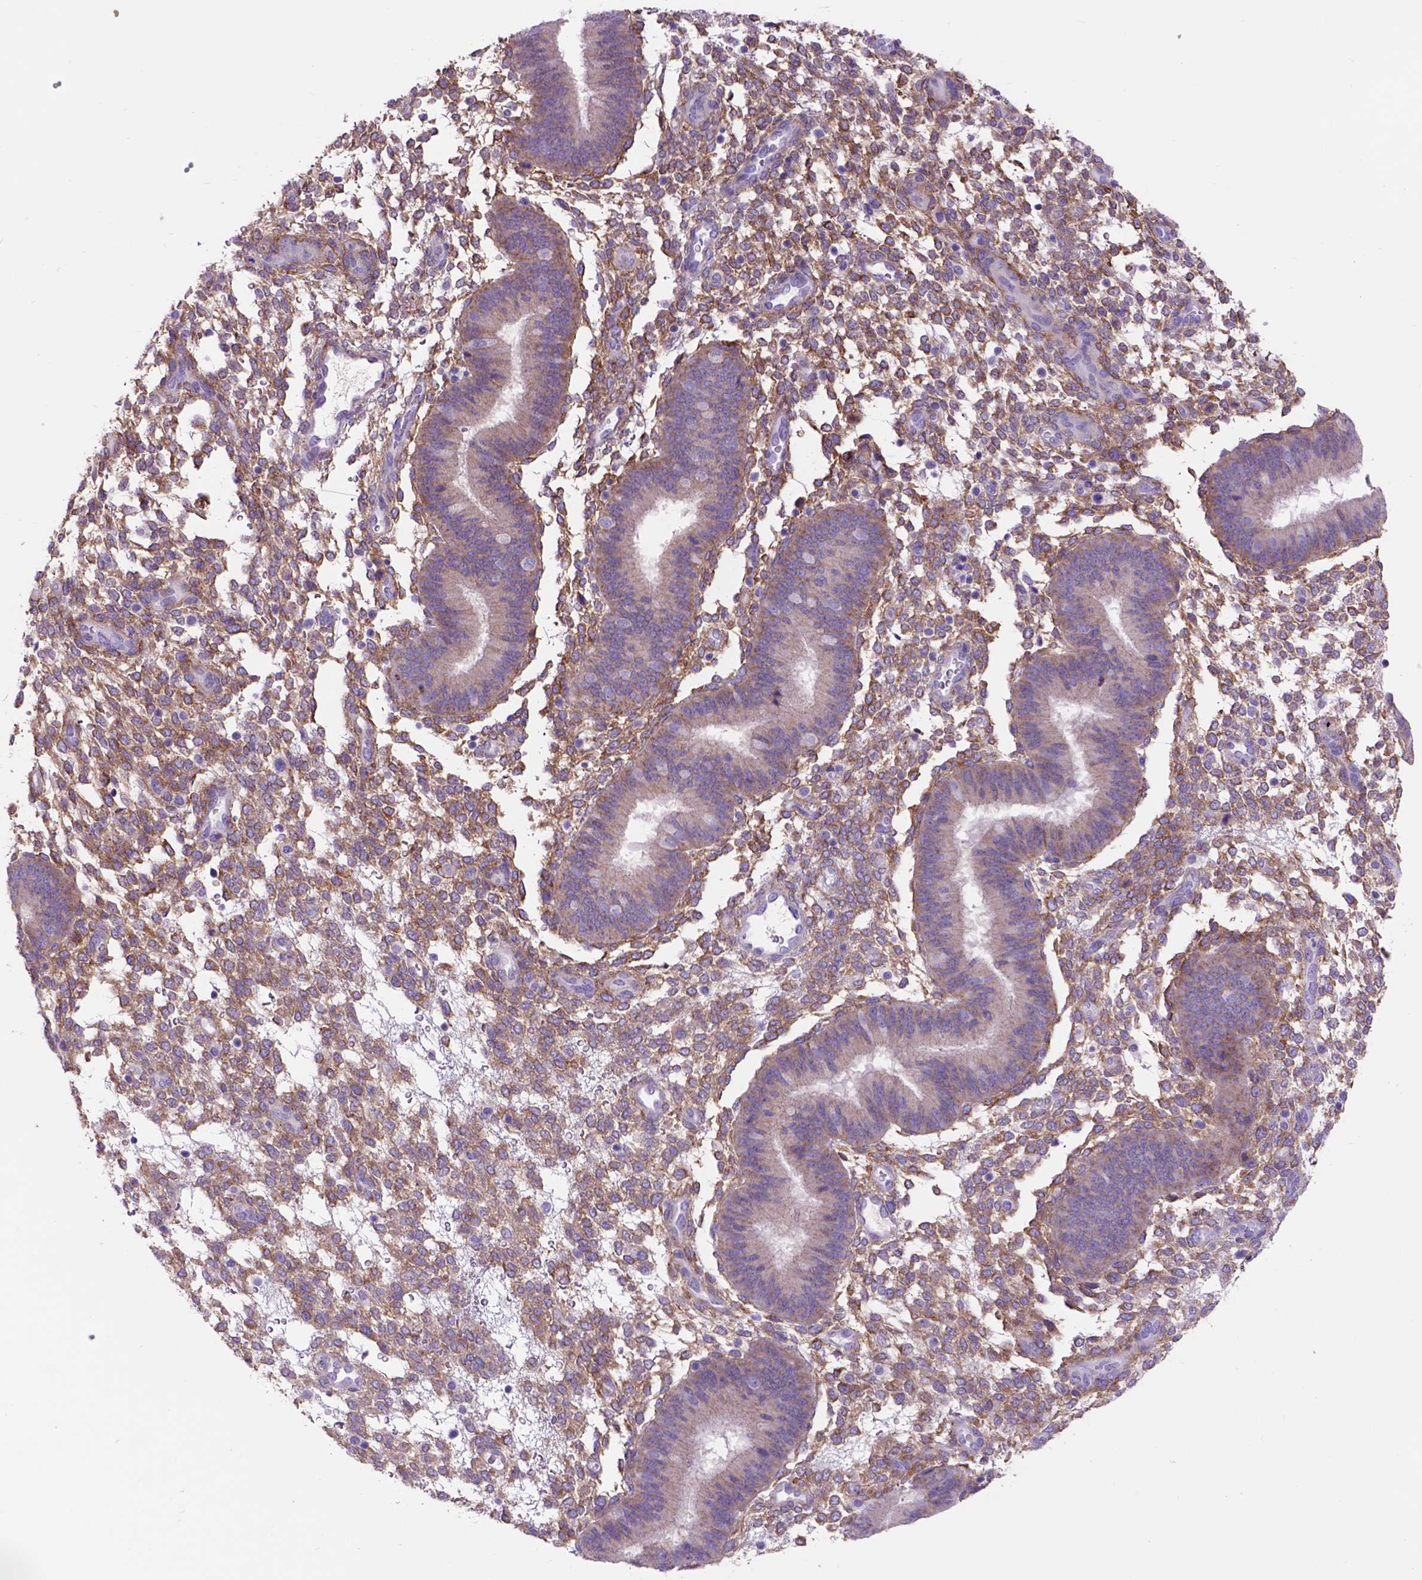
{"staining": {"intensity": "weak", "quantity": "25%-75%", "location": "cytoplasmic/membranous"}, "tissue": "endometrium", "cell_type": "Cells in endometrial stroma", "image_type": "normal", "snomed": [{"axis": "morphology", "description": "Normal tissue, NOS"}, {"axis": "topography", "description": "Endometrium"}], "caption": "Endometrium stained for a protein reveals weak cytoplasmic/membranous positivity in cells in endometrial stroma. (DAB = brown stain, brightfield microscopy at high magnification).", "gene": "EGFR", "patient": {"sex": "female", "age": 39}}